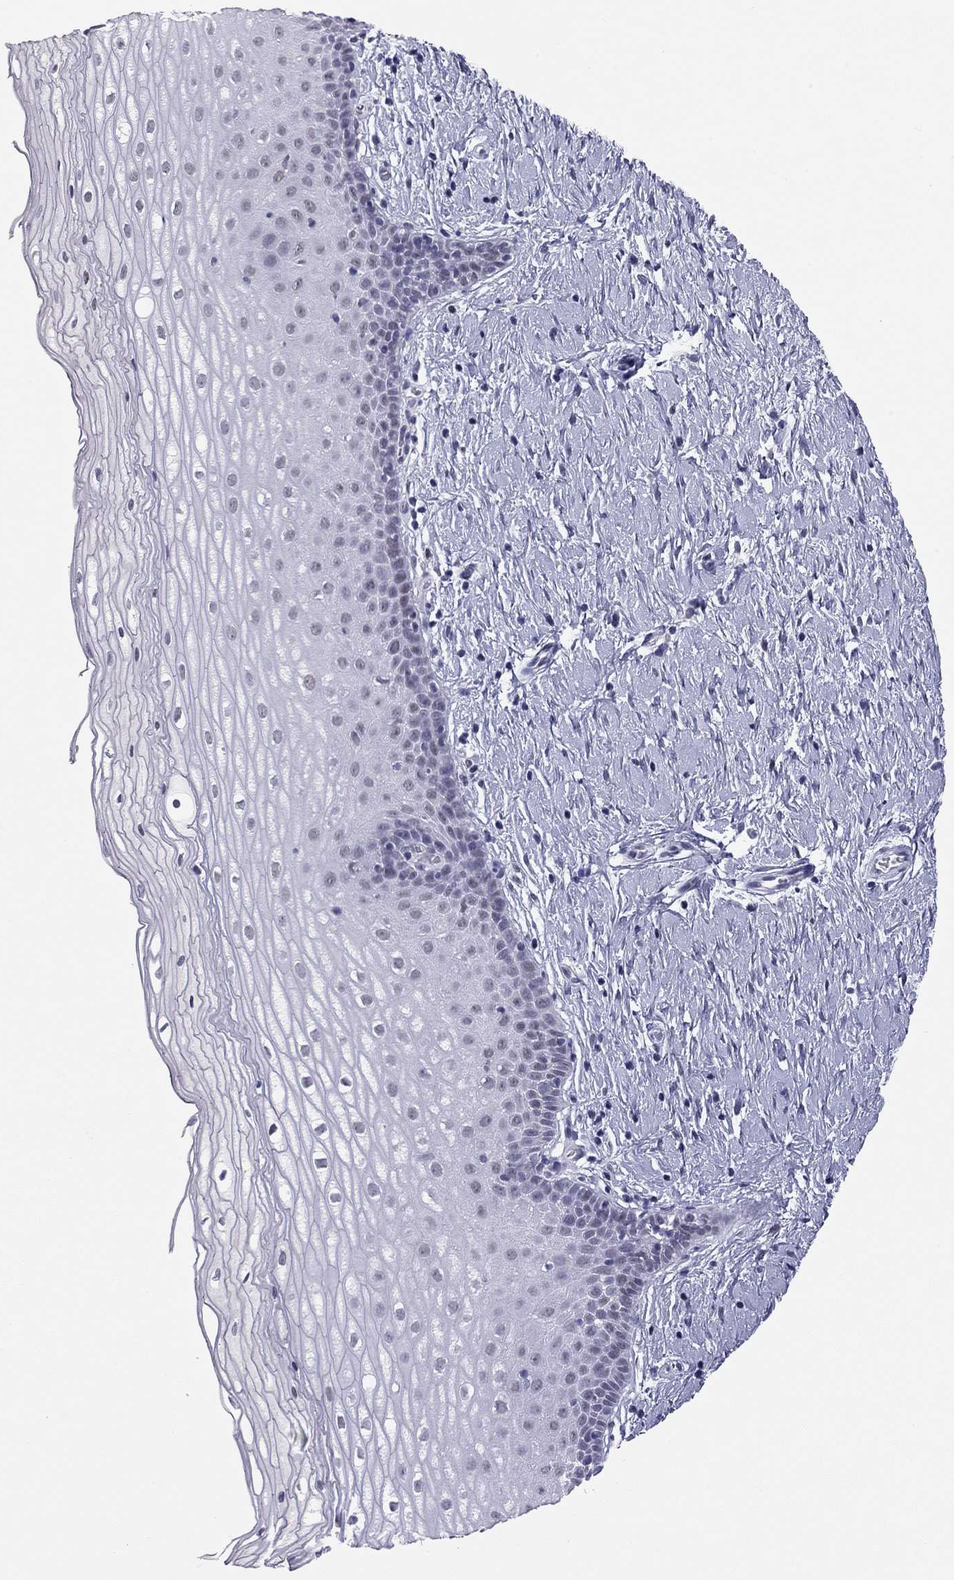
{"staining": {"intensity": "negative", "quantity": "none", "location": "none"}, "tissue": "cervix", "cell_type": "Glandular cells", "image_type": "normal", "snomed": [{"axis": "morphology", "description": "Normal tissue, NOS"}, {"axis": "topography", "description": "Cervix"}], "caption": "Immunohistochemistry image of unremarkable cervix: human cervix stained with DAB displays no significant protein staining in glandular cells.", "gene": "DOT1L", "patient": {"sex": "female", "age": 37}}